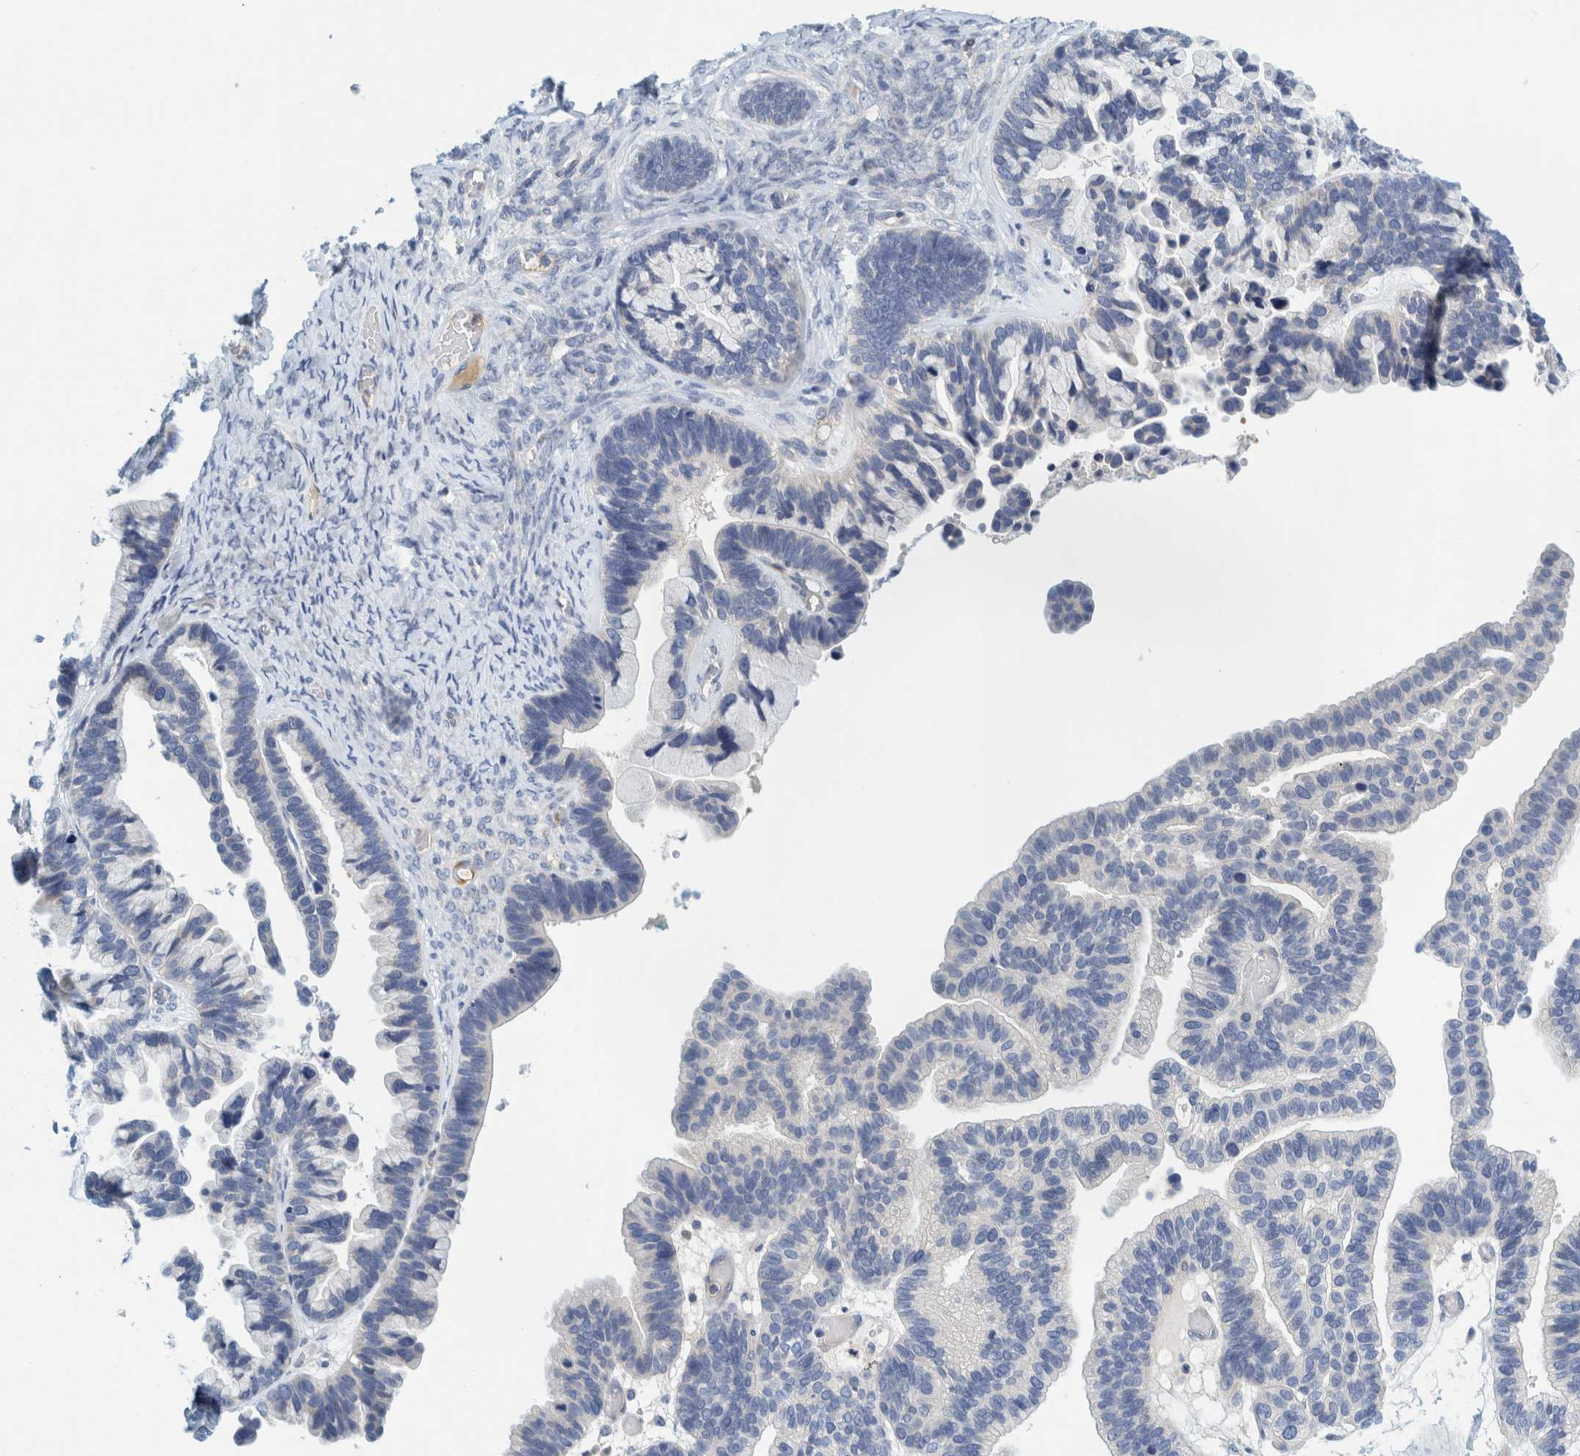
{"staining": {"intensity": "negative", "quantity": "none", "location": "none"}, "tissue": "ovarian cancer", "cell_type": "Tumor cells", "image_type": "cancer", "snomed": [{"axis": "morphology", "description": "Cystadenocarcinoma, serous, NOS"}, {"axis": "topography", "description": "Ovary"}], "caption": "There is no significant positivity in tumor cells of ovarian cancer (serous cystadenocarcinoma). (DAB immunohistochemistry (IHC) visualized using brightfield microscopy, high magnification).", "gene": "ZNF324B", "patient": {"sex": "female", "age": 56}}